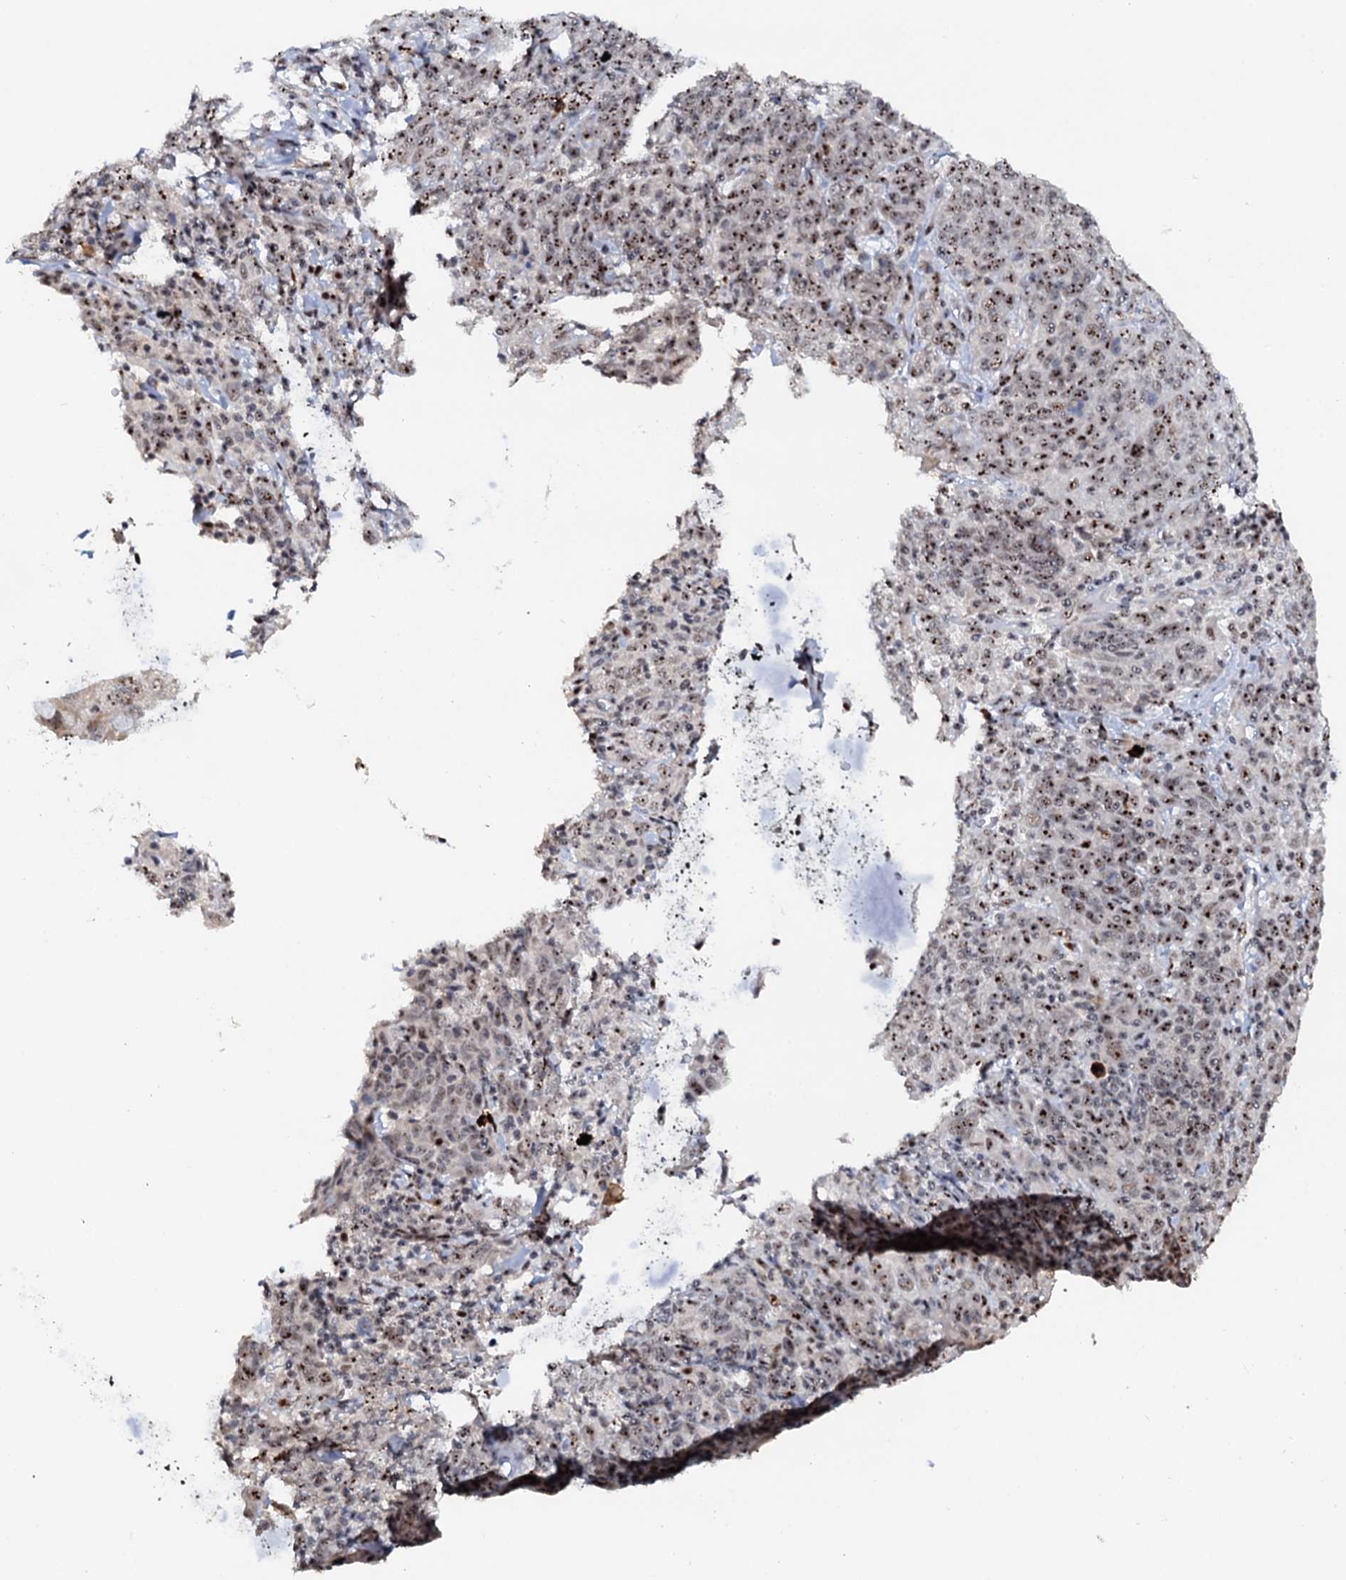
{"staining": {"intensity": "moderate", "quantity": ">75%", "location": "nuclear"}, "tissue": "cervical cancer", "cell_type": "Tumor cells", "image_type": "cancer", "snomed": [{"axis": "morphology", "description": "Squamous cell carcinoma, NOS"}, {"axis": "topography", "description": "Cervix"}], "caption": "Approximately >75% of tumor cells in human squamous cell carcinoma (cervical) exhibit moderate nuclear protein expression as visualized by brown immunohistochemical staining.", "gene": "NEUROG3", "patient": {"sex": "female", "age": 67}}